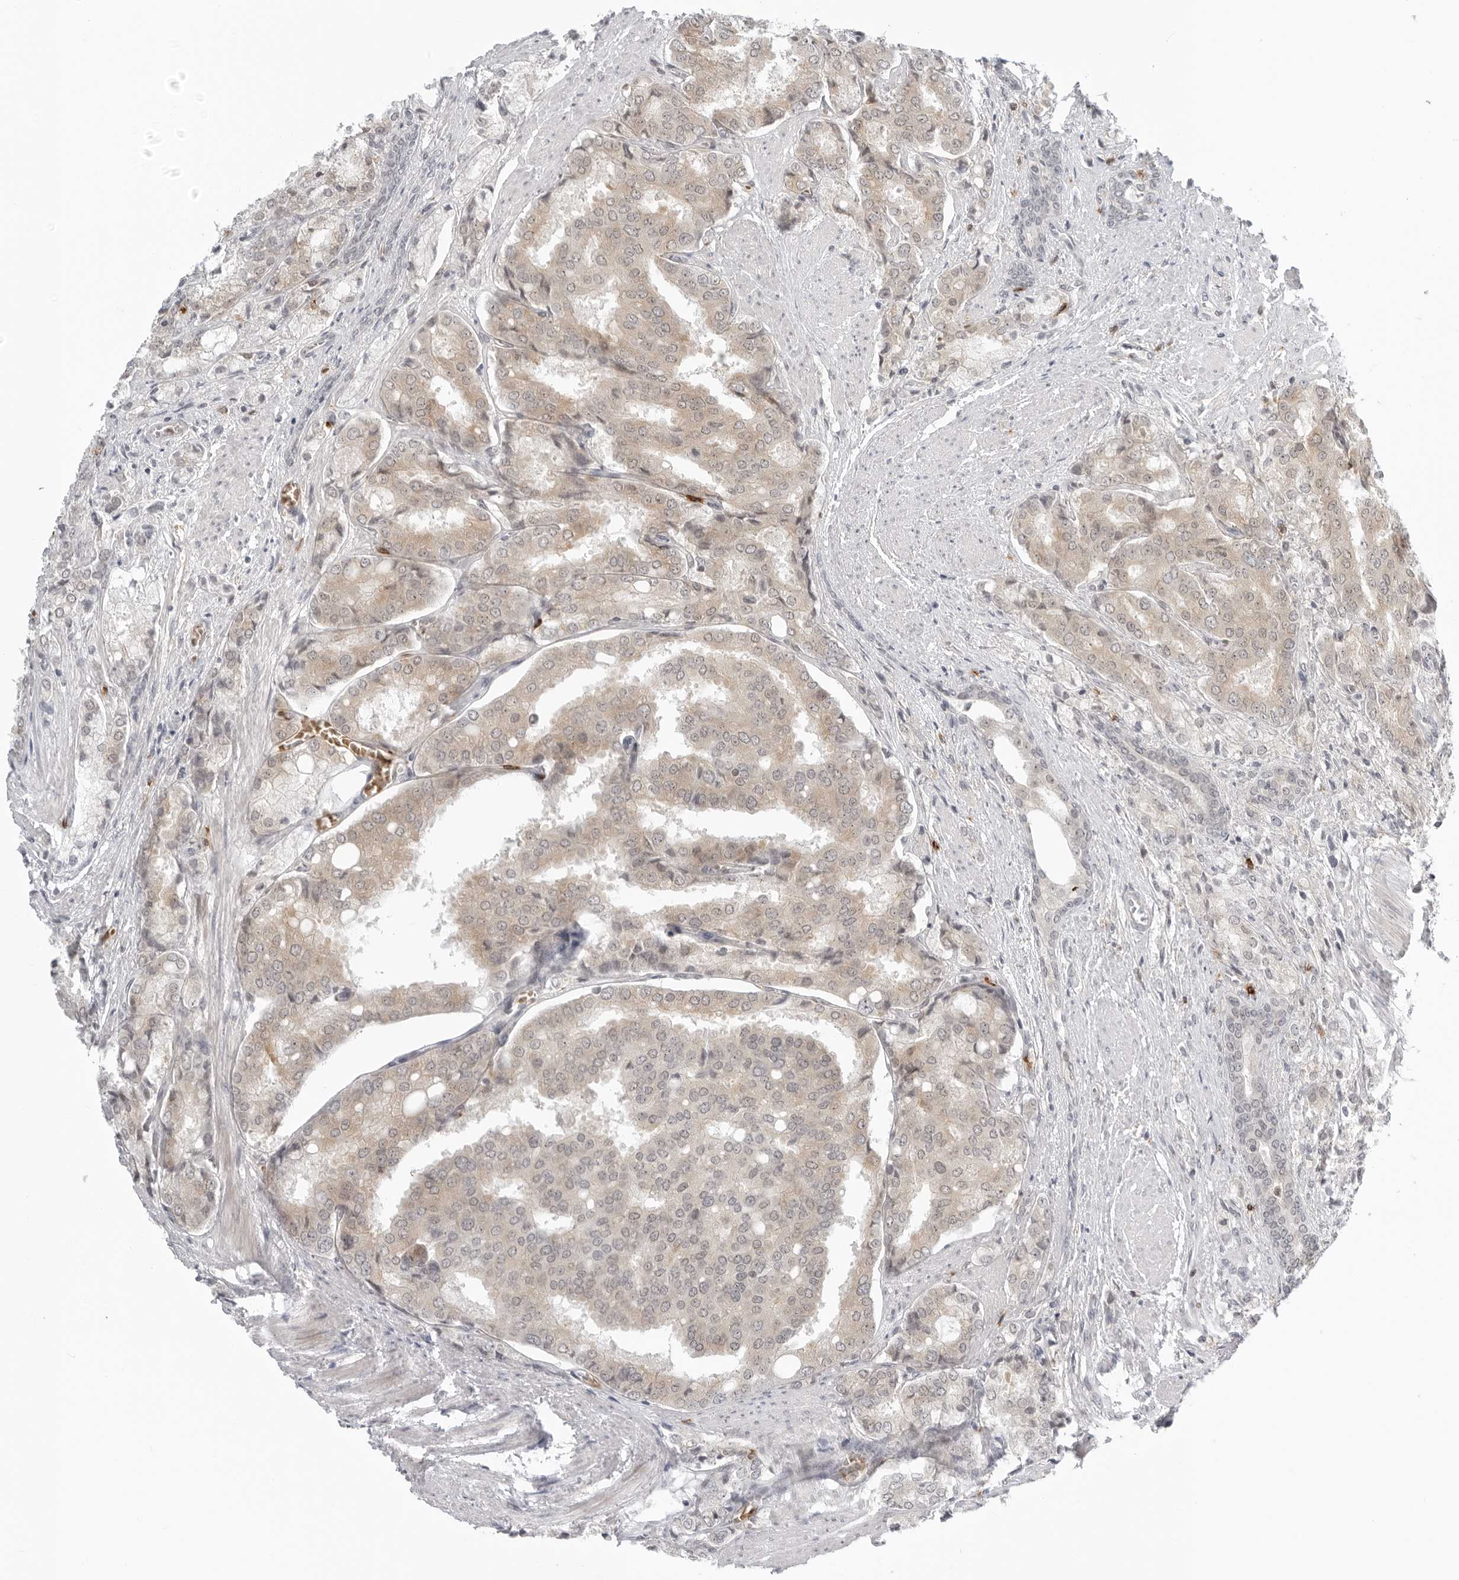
{"staining": {"intensity": "weak", "quantity": ">75%", "location": "cytoplasmic/membranous"}, "tissue": "prostate cancer", "cell_type": "Tumor cells", "image_type": "cancer", "snomed": [{"axis": "morphology", "description": "Adenocarcinoma, High grade"}, {"axis": "topography", "description": "Prostate"}], "caption": "Tumor cells exhibit low levels of weak cytoplasmic/membranous positivity in about >75% of cells in human prostate cancer (adenocarcinoma (high-grade)).", "gene": "SUGCT", "patient": {"sex": "male", "age": 50}}